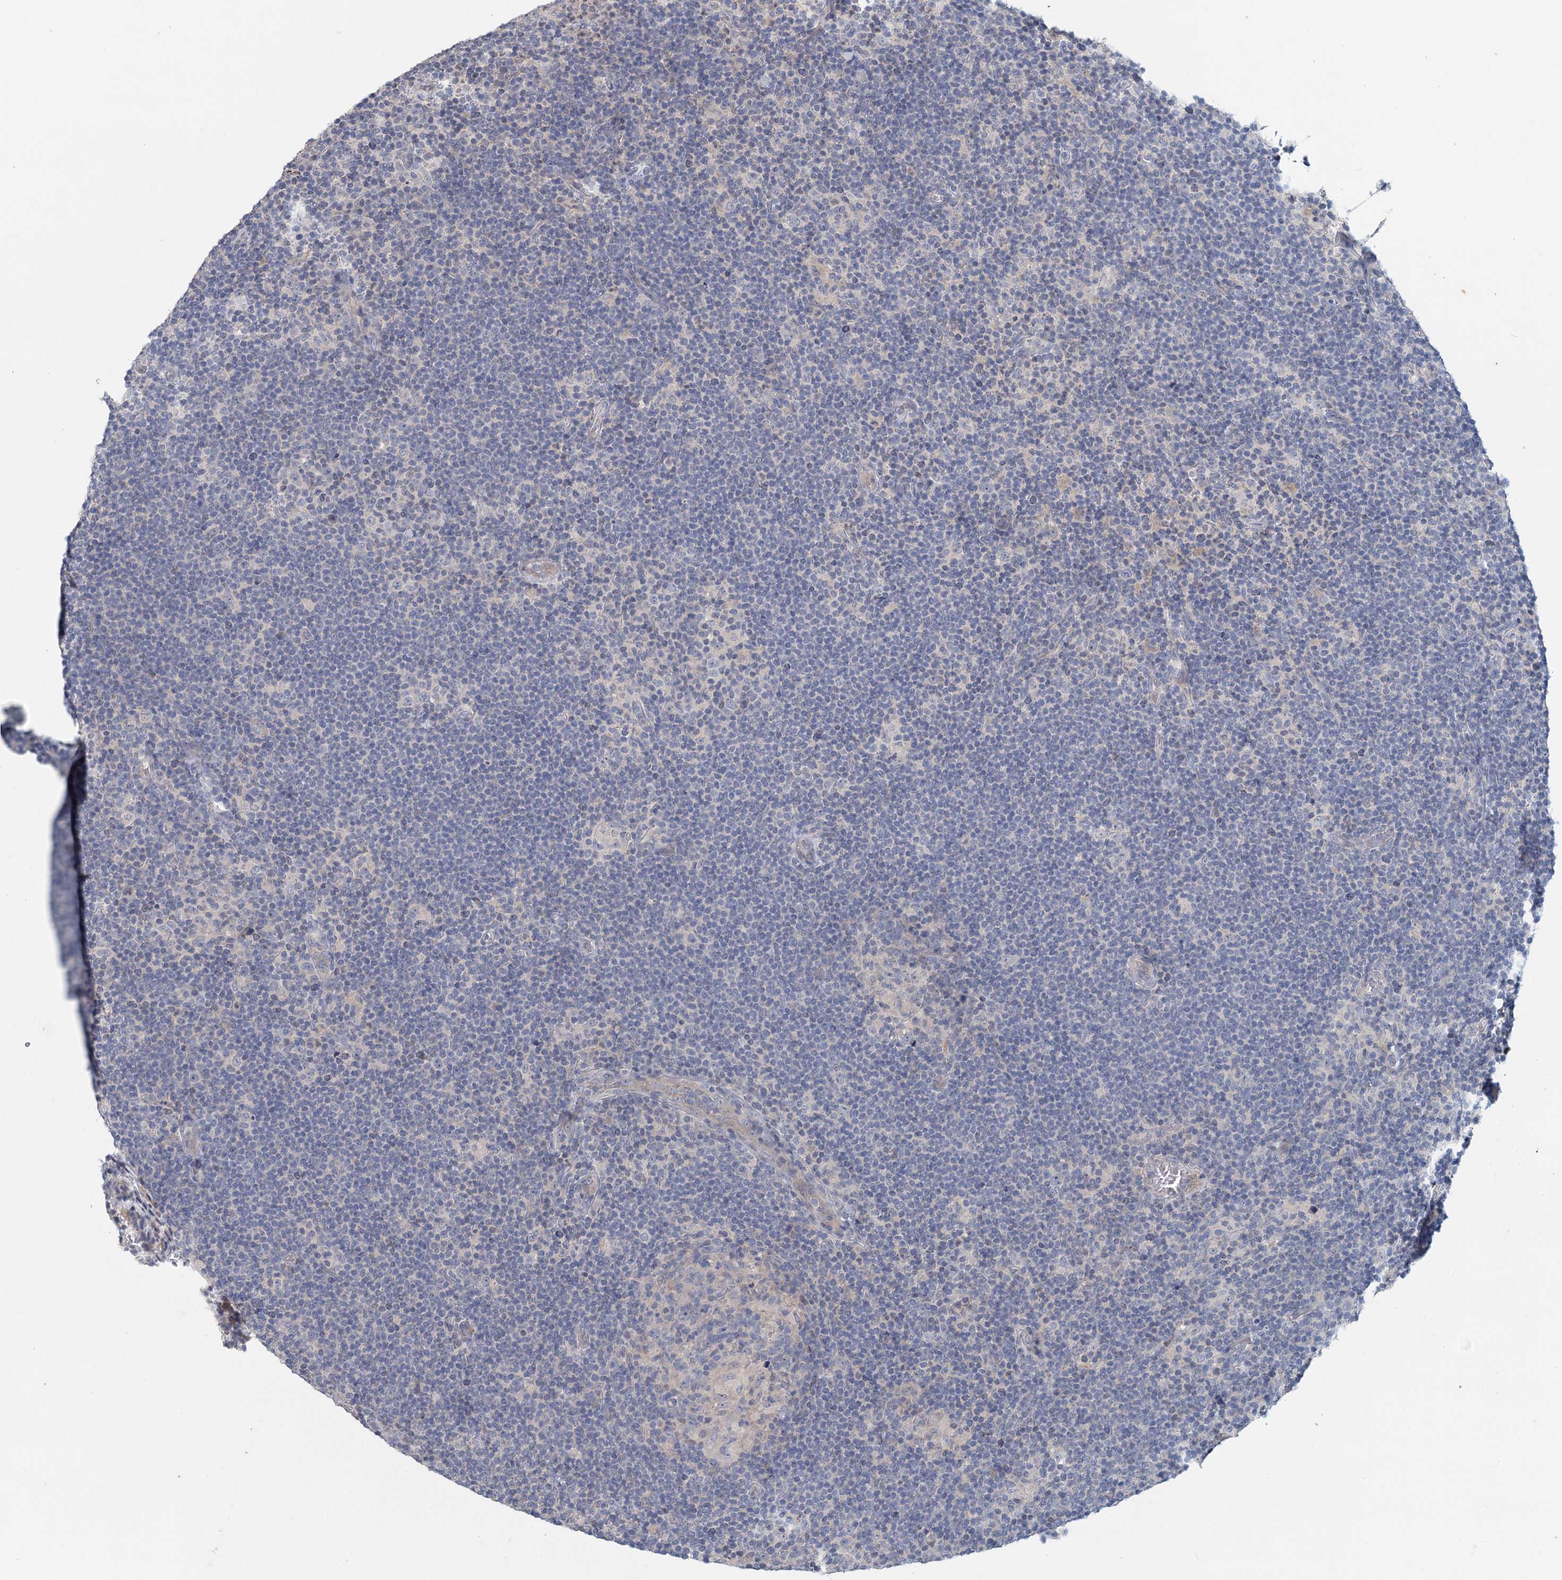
{"staining": {"intensity": "negative", "quantity": "none", "location": "none"}, "tissue": "lymphoma", "cell_type": "Tumor cells", "image_type": "cancer", "snomed": [{"axis": "morphology", "description": "Hodgkin's disease, NOS"}, {"axis": "topography", "description": "Lymph node"}], "caption": "An image of Hodgkin's disease stained for a protein demonstrates no brown staining in tumor cells.", "gene": "MYO7B", "patient": {"sex": "female", "age": 57}}